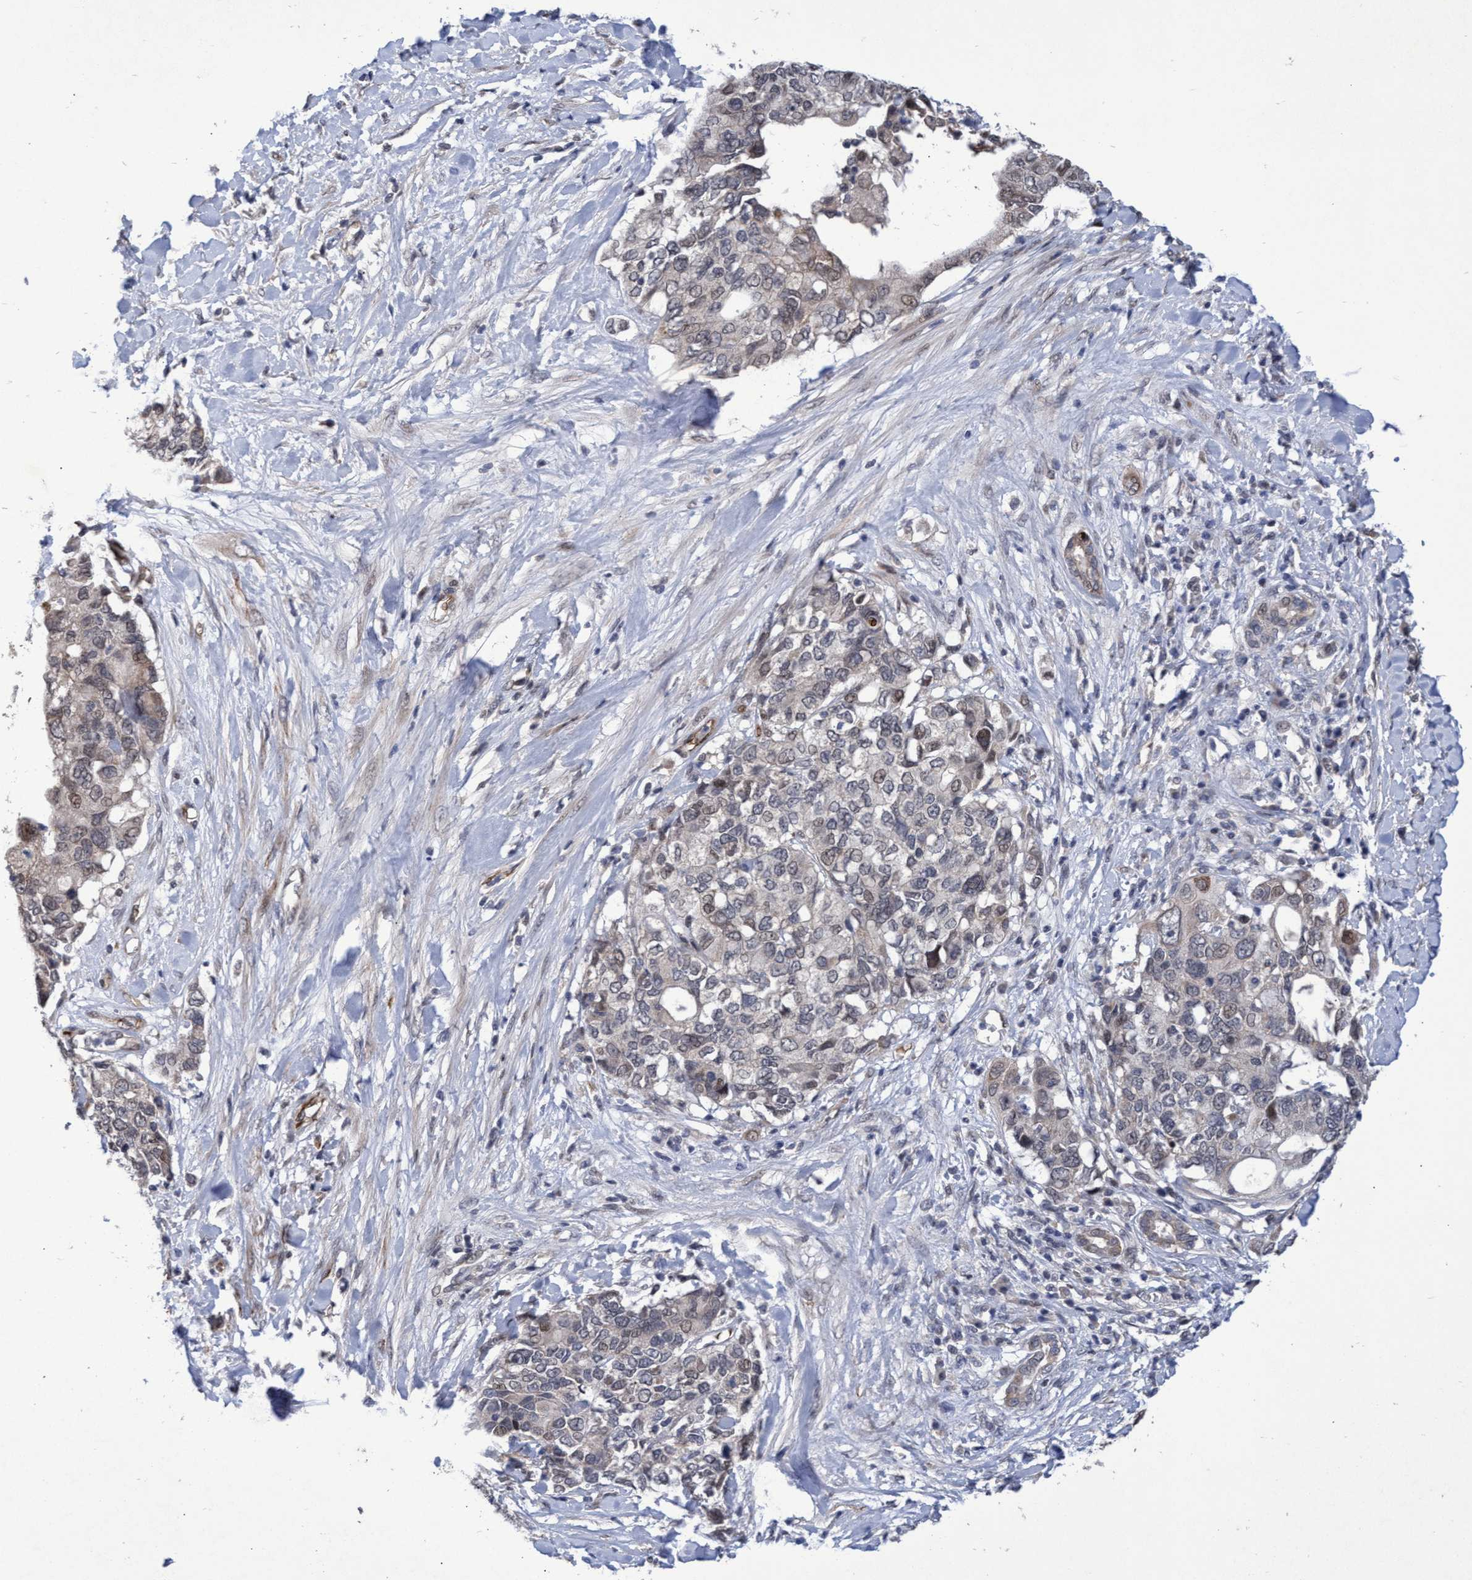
{"staining": {"intensity": "weak", "quantity": "<25%", "location": "nuclear"}, "tissue": "pancreatic cancer", "cell_type": "Tumor cells", "image_type": "cancer", "snomed": [{"axis": "morphology", "description": "Adenocarcinoma, NOS"}, {"axis": "topography", "description": "Pancreas"}], "caption": "Immunohistochemical staining of human pancreatic adenocarcinoma demonstrates no significant staining in tumor cells.", "gene": "ZNF750", "patient": {"sex": "female", "age": 56}}